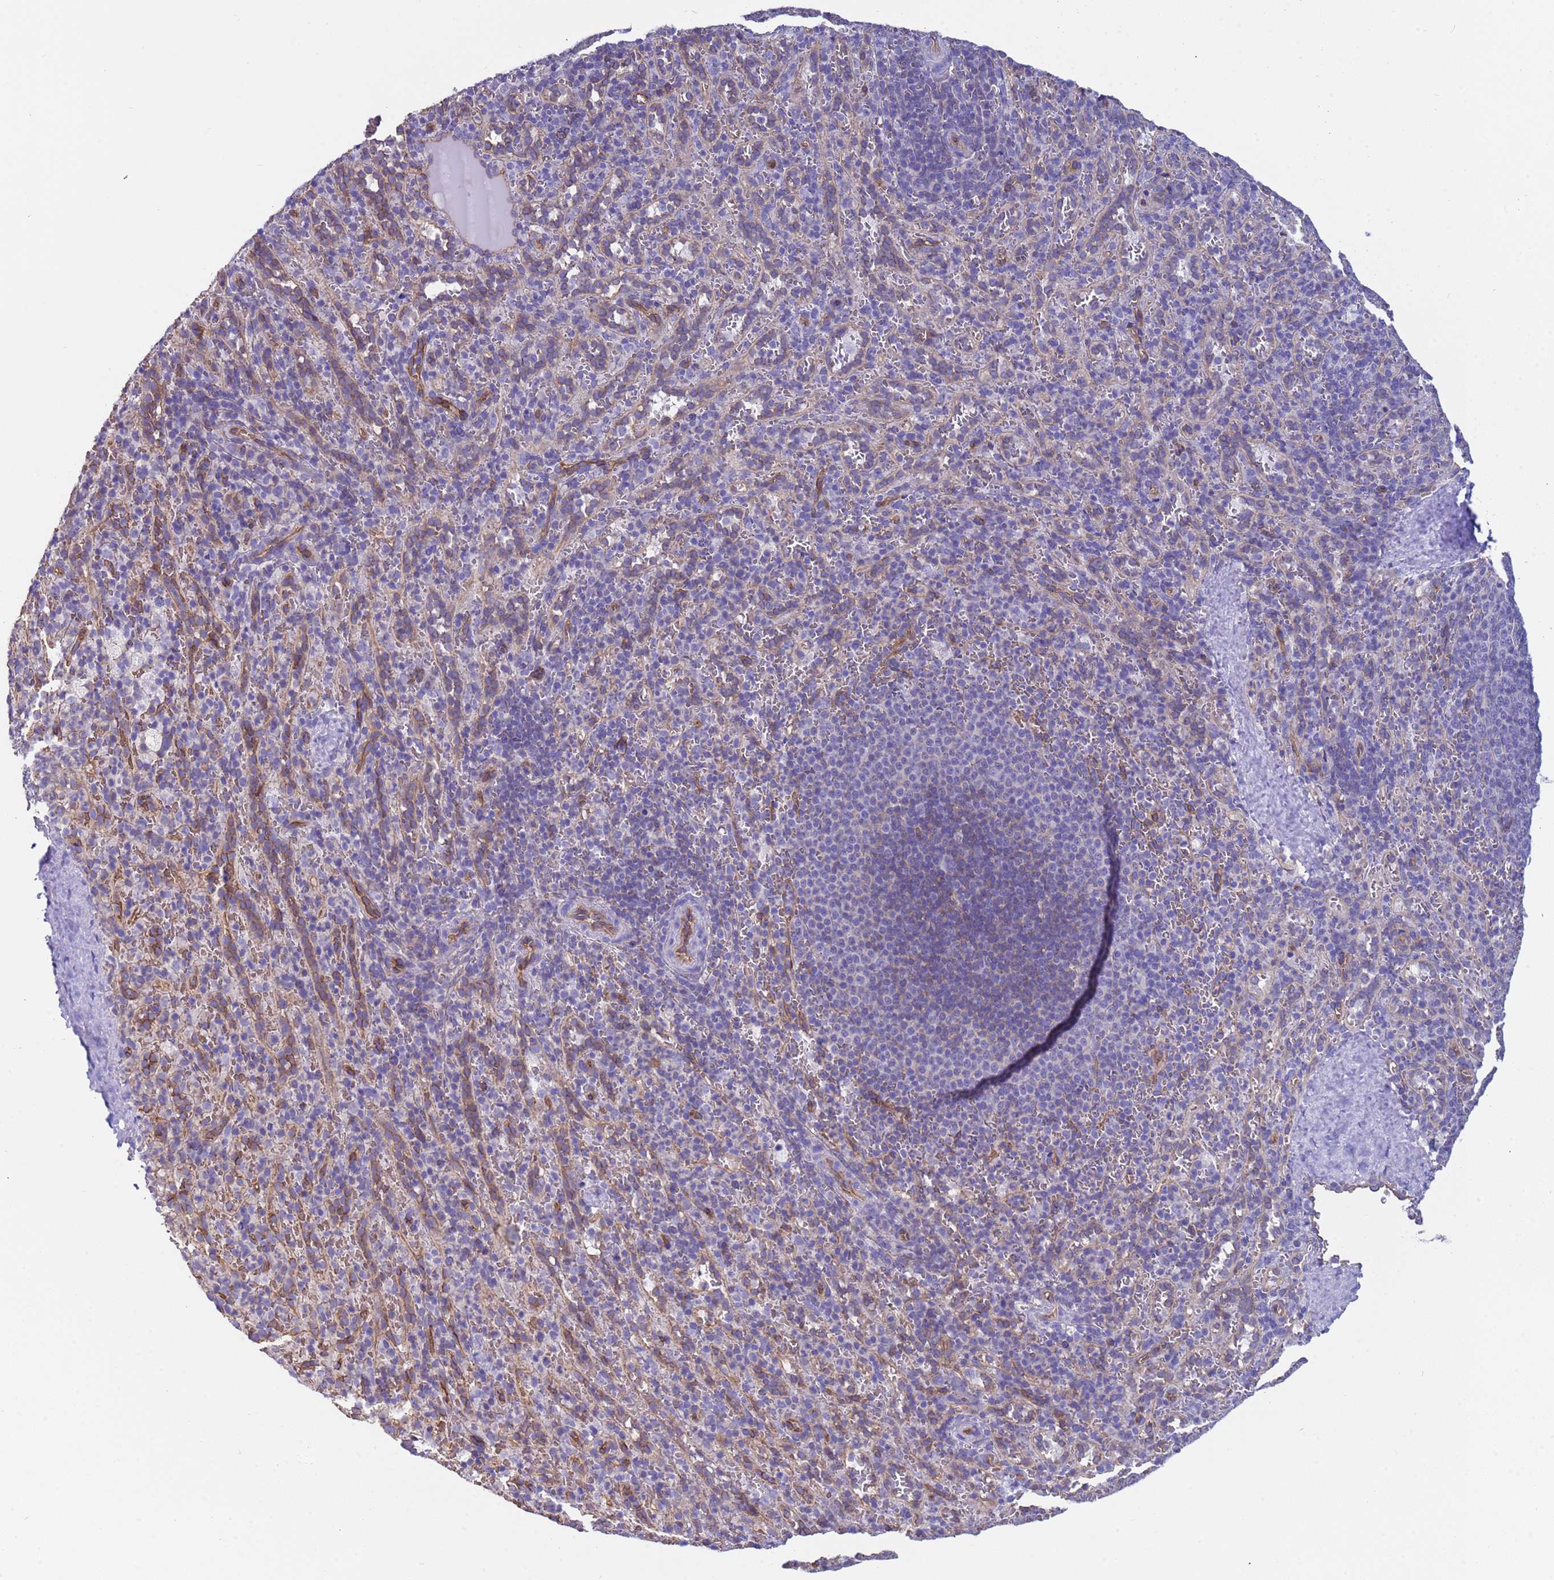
{"staining": {"intensity": "negative", "quantity": "none", "location": "none"}, "tissue": "spleen", "cell_type": "Cells in red pulp", "image_type": "normal", "snomed": [{"axis": "morphology", "description": "Normal tissue, NOS"}, {"axis": "topography", "description": "Spleen"}], "caption": "The micrograph exhibits no significant positivity in cells in red pulp of spleen. (DAB (3,3'-diaminobenzidine) IHC visualized using brightfield microscopy, high magnification).", "gene": "ZNF248", "patient": {"sex": "female", "age": 21}}